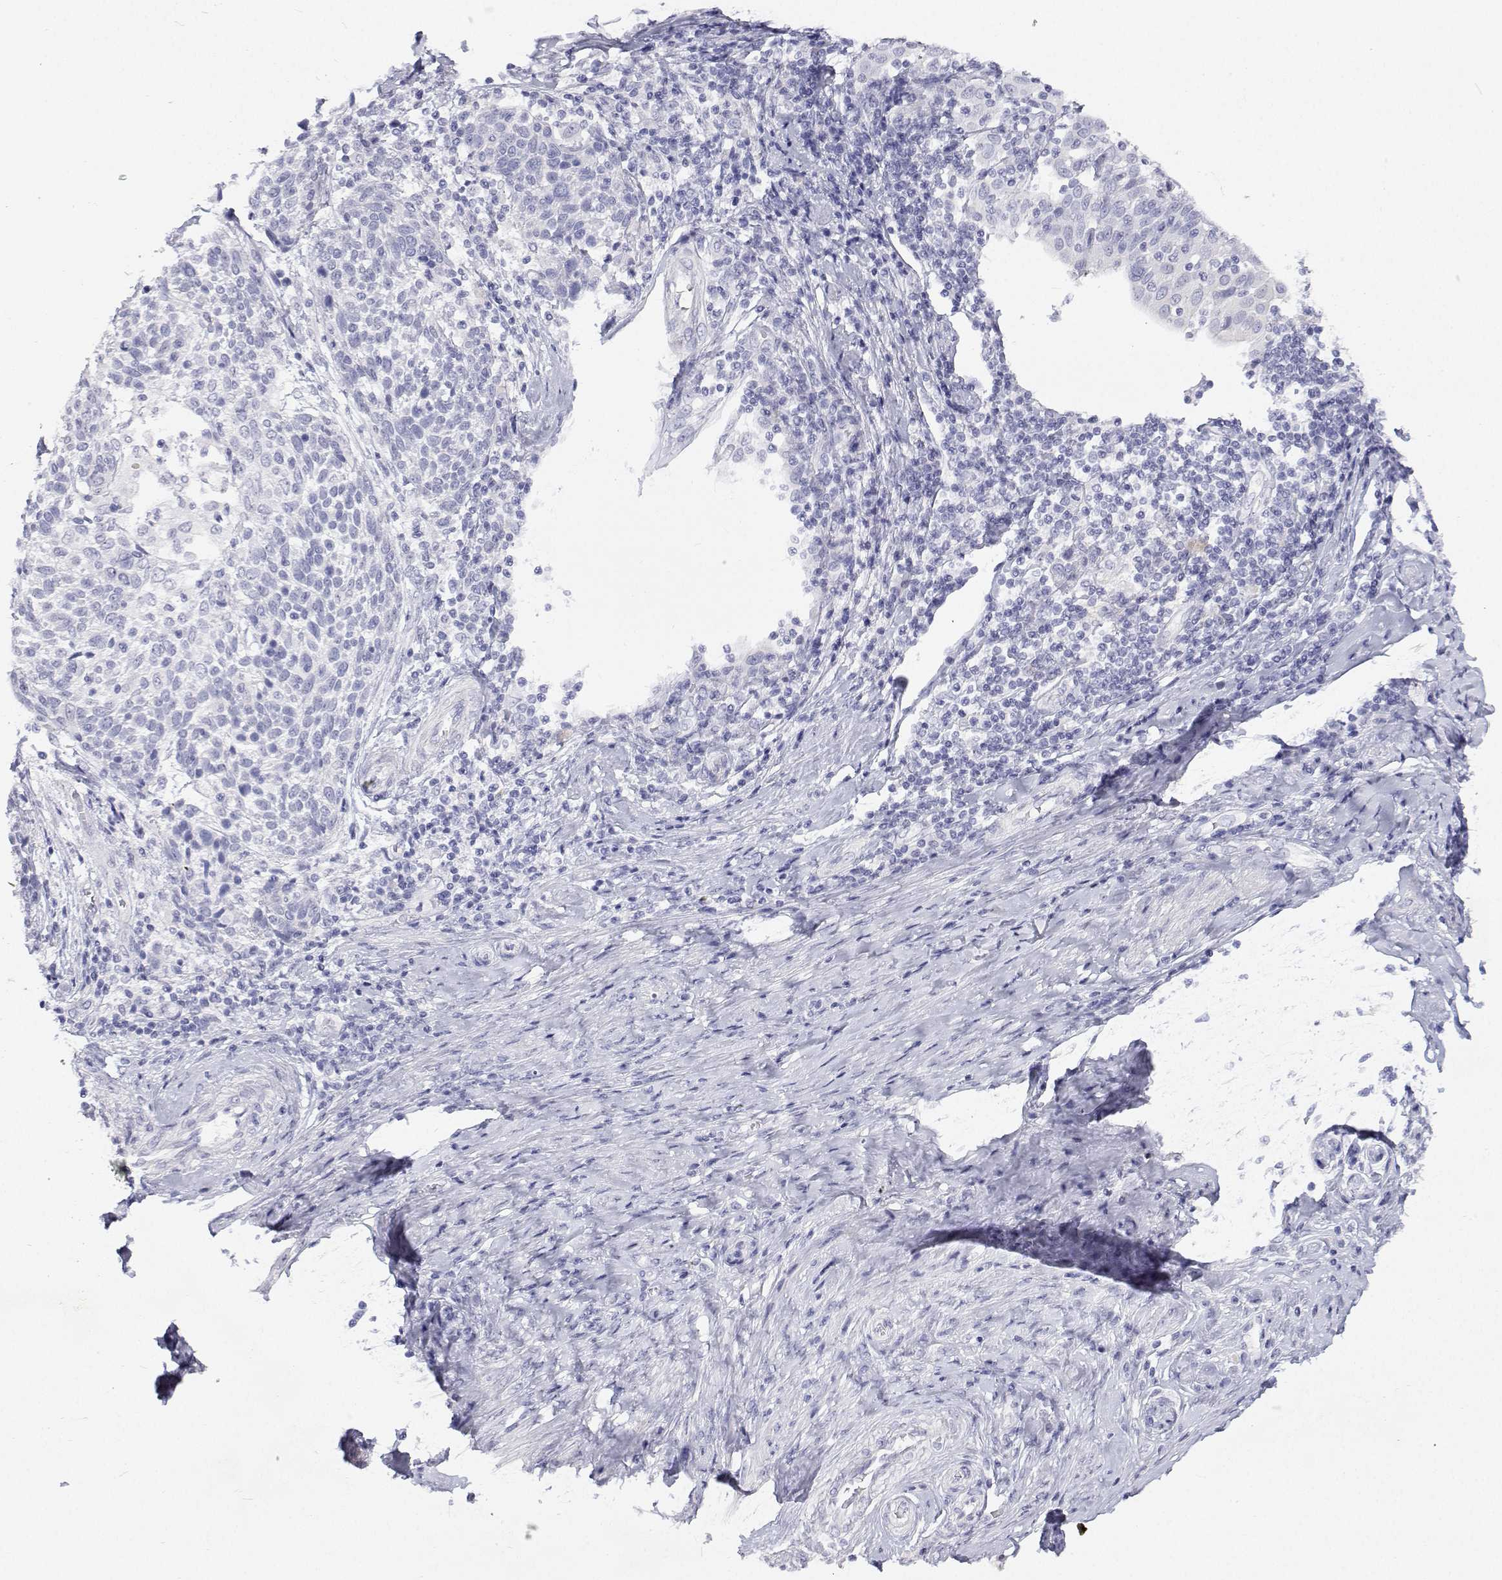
{"staining": {"intensity": "negative", "quantity": "none", "location": "none"}, "tissue": "cervical cancer", "cell_type": "Tumor cells", "image_type": "cancer", "snomed": [{"axis": "morphology", "description": "Squamous cell carcinoma, NOS"}, {"axis": "topography", "description": "Cervix"}], "caption": "Immunohistochemistry photomicrograph of neoplastic tissue: cervical cancer (squamous cell carcinoma) stained with DAB reveals no significant protein positivity in tumor cells. The staining was performed using DAB to visualize the protein expression in brown, while the nuclei were stained in blue with hematoxylin (Magnification: 20x).", "gene": "NCR2", "patient": {"sex": "female", "age": 61}}